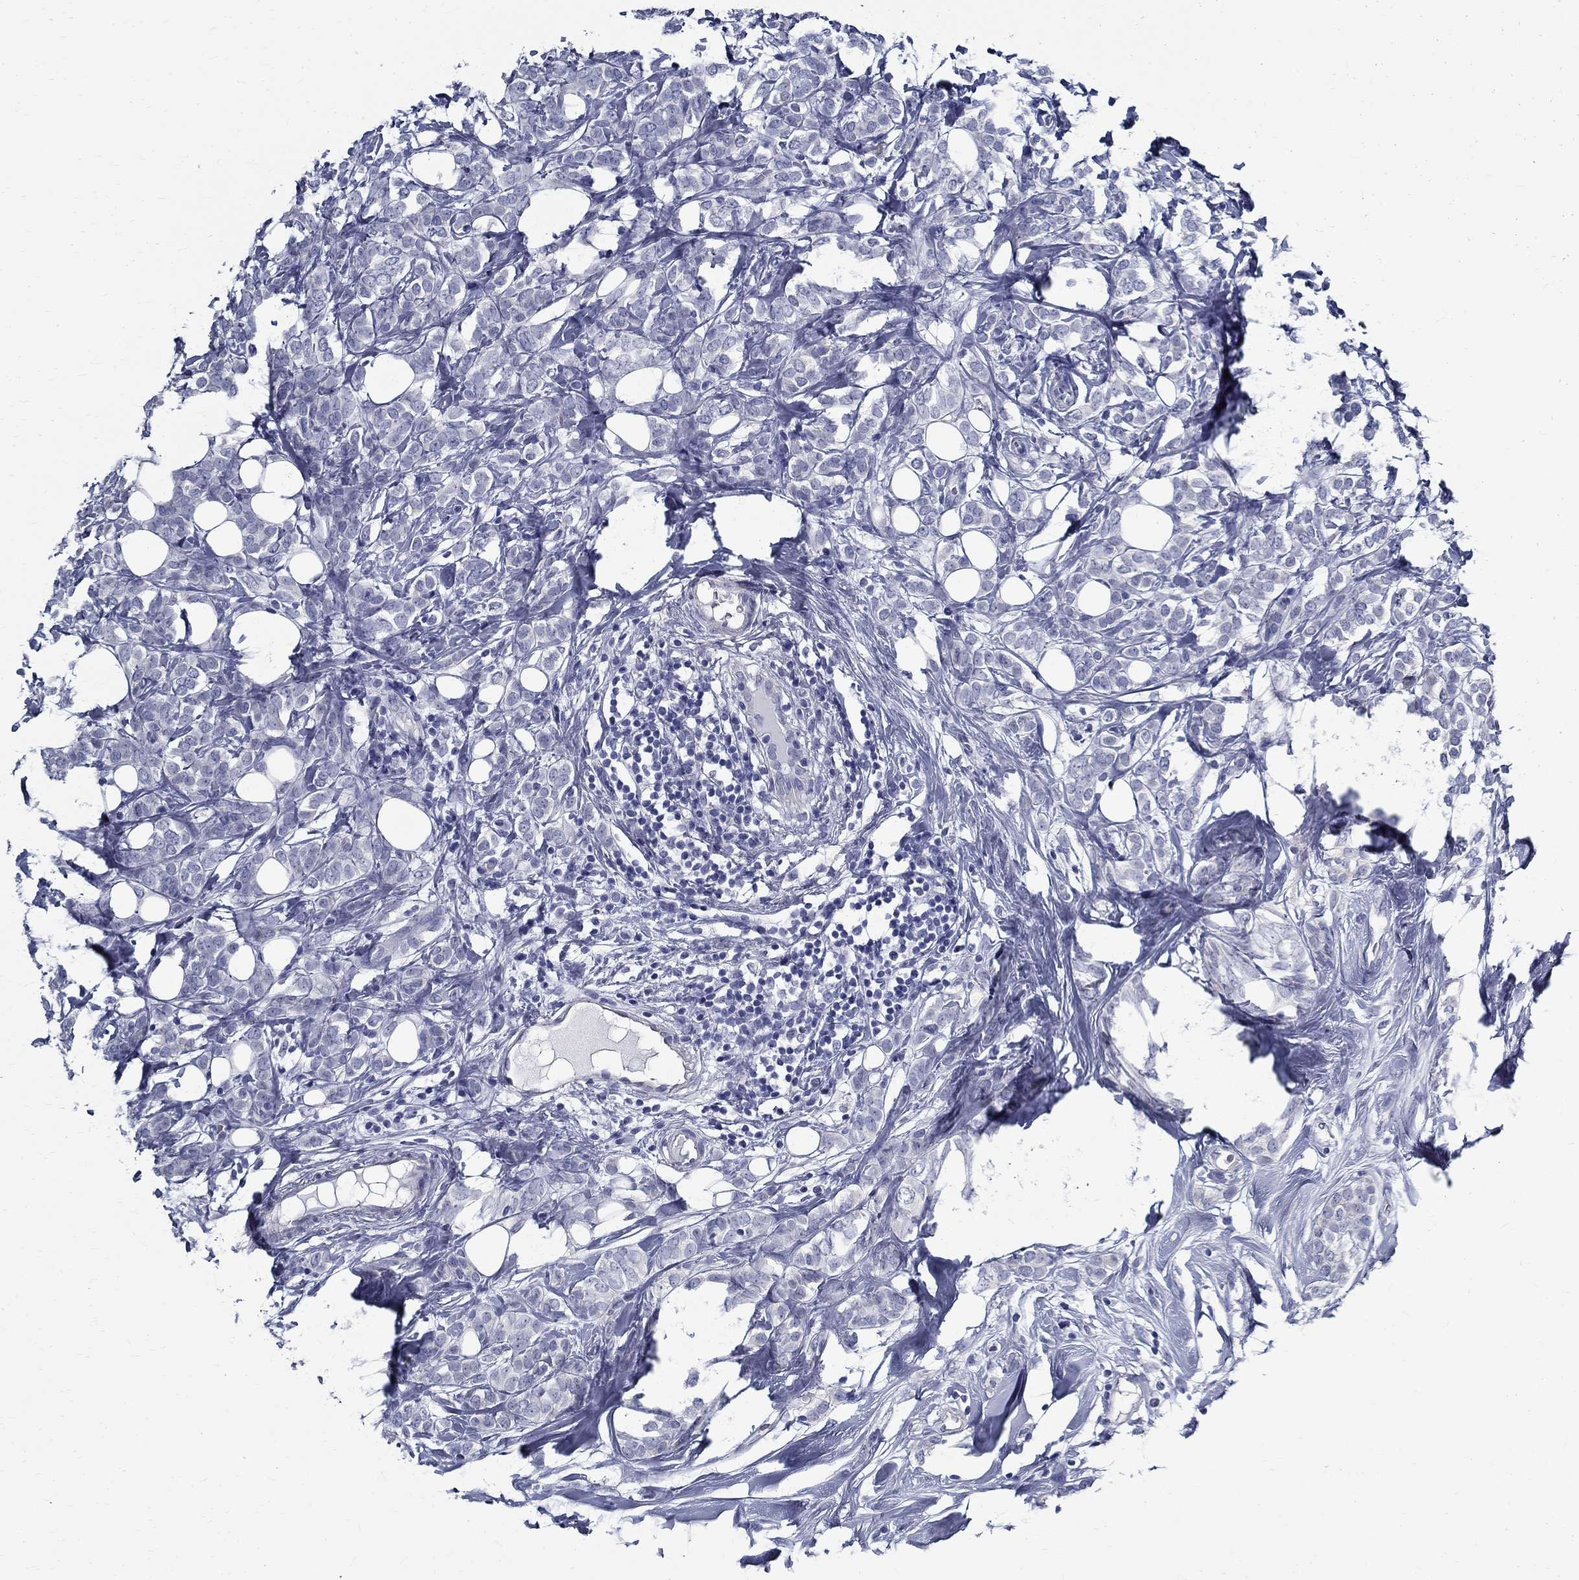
{"staining": {"intensity": "negative", "quantity": "none", "location": "none"}, "tissue": "breast cancer", "cell_type": "Tumor cells", "image_type": "cancer", "snomed": [{"axis": "morphology", "description": "Lobular carcinoma"}, {"axis": "topography", "description": "Breast"}], "caption": "This photomicrograph is of breast lobular carcinoma stained with immunohistochemistry (IHC) to label a protein in brown with the nuclei are counter-stained blue. There is no expression in tumor cells.", "gene": "TGM4", "patient": {"sex": "female", "age": 49}}